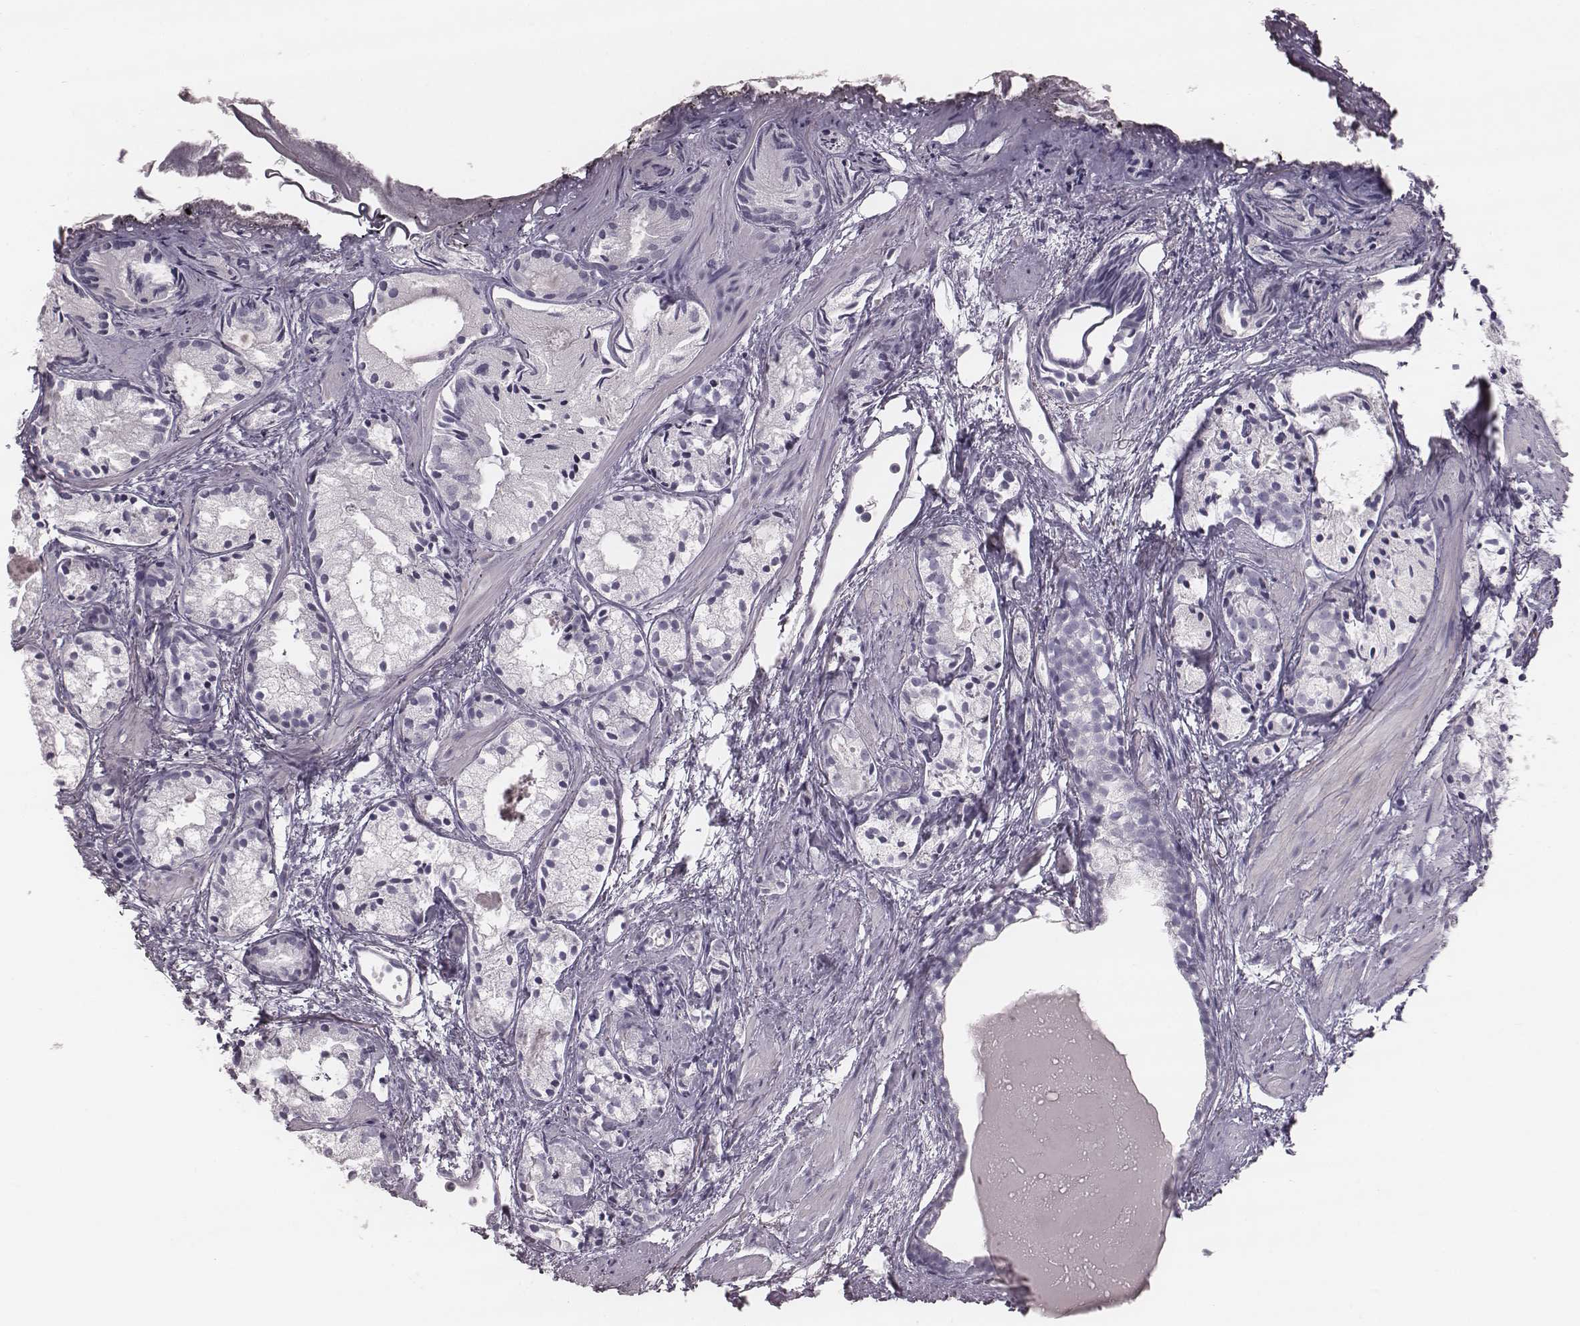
{"staining": {"intensity": "negative", "quantity": "none", "location": "none"}, "tissue": "prostate cancer", "cell_type": "Tumor cells", "image_type": "cancer", "snomed": [{"axis": "morphology", "description": "Adenocarcinoma, High grade"}, {"axis": "topography", "description": "Prostate"}], "caption": "Tumor cells show no significant protein staining in prostate adenocarcinoma (high-grade). (Brightfield microscopy of DAB IHC at high magnification).", "gene": "KRT74", "patient": {"sex": "male", "age": 85}}